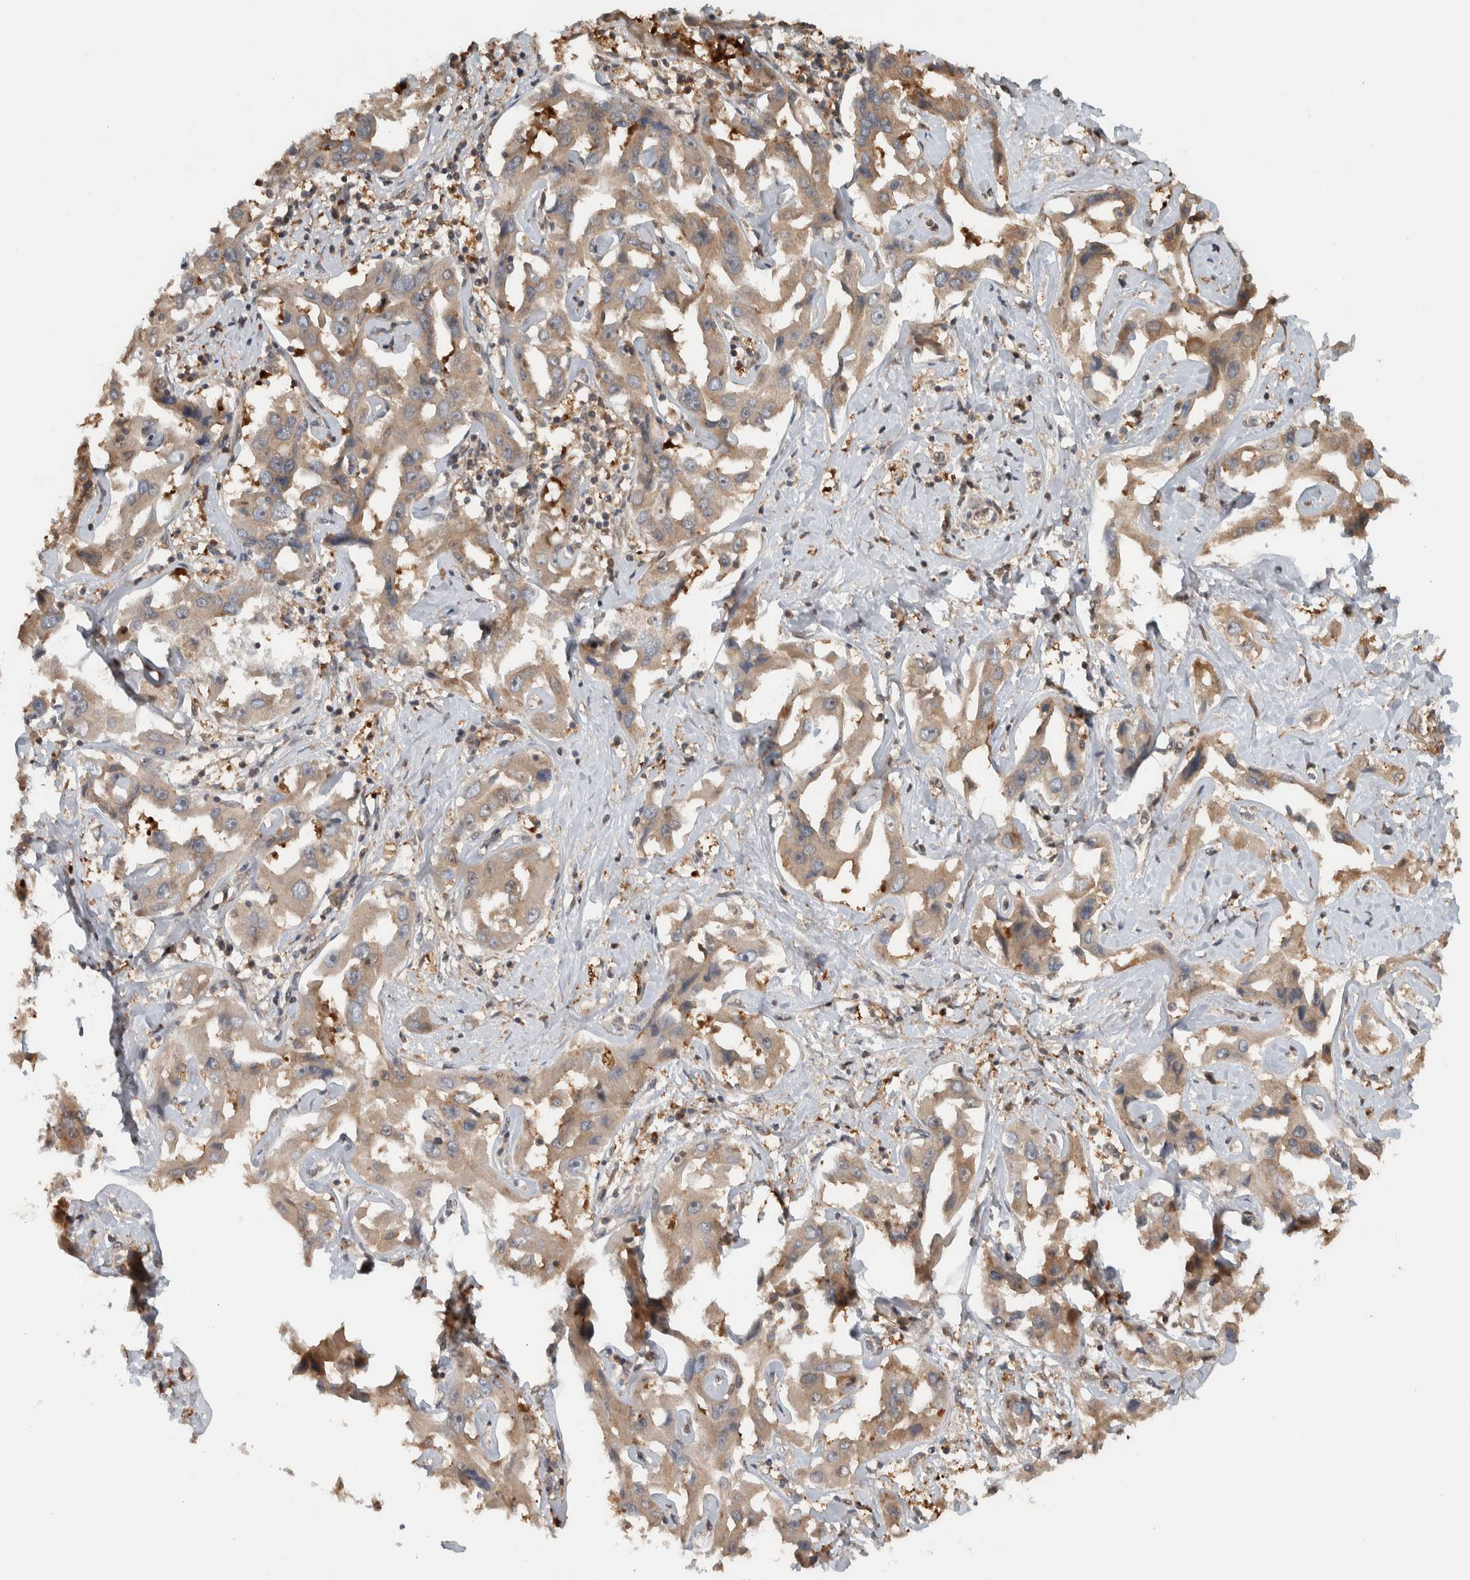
{"staining": {"intensity": "weak", "quantity": ">75%", "location": "cytoplasmic/membranous"}, "tissue": "liver cancer", "cell_type": "Tumor cells", "image_type": "cancer", "snomed": [{"axis": "morphology", "description": "Cholangiocarcinoma"}, {"axis": "topography", "description": "Liver"}], "caption": "The photomicrograph shows staining of liver cancer, revealing weak cytoplasmic/membranous protein staining (brown color) within tumor cells.", "gene": "CNTROB", "patient": {"sex": "male", "age": 59}}